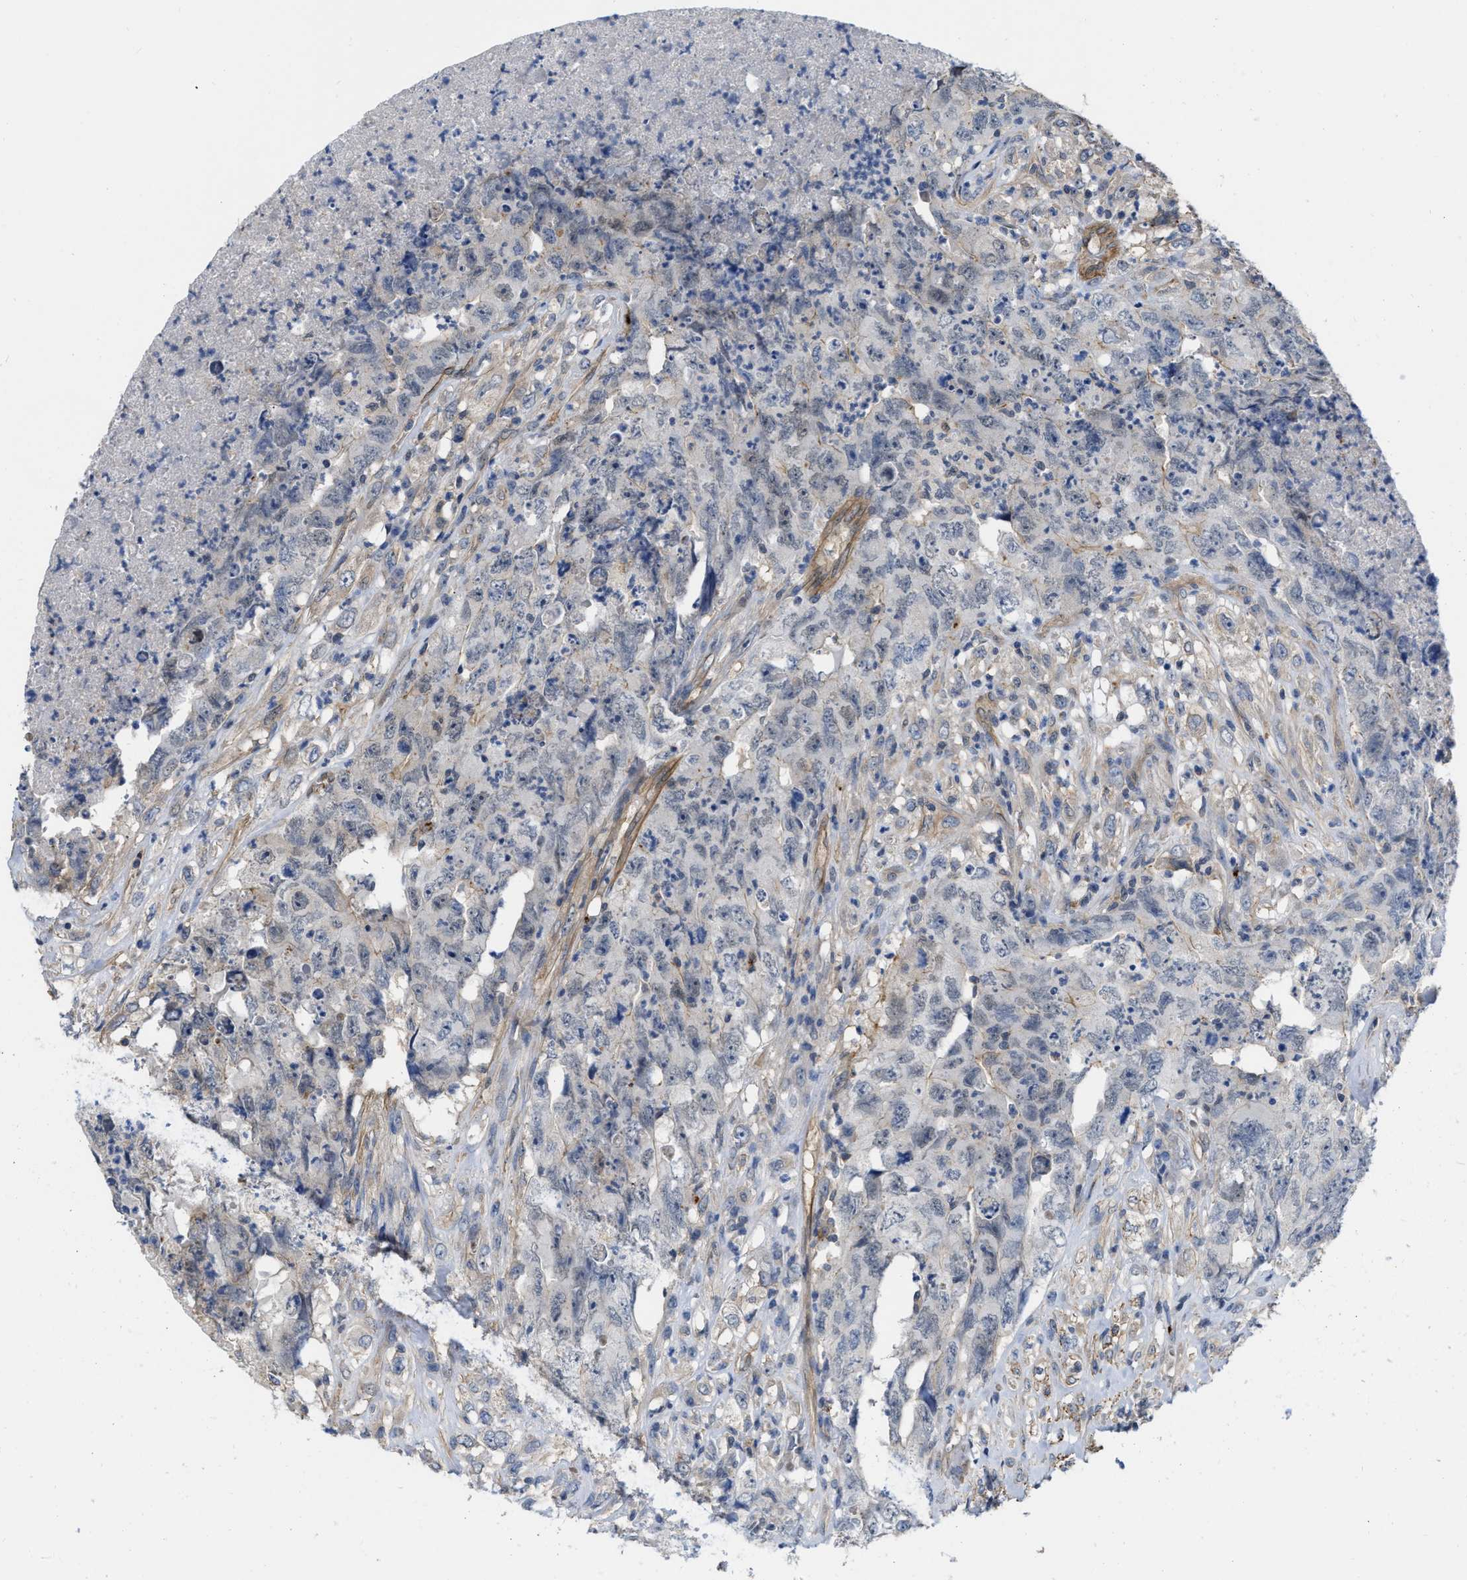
{"staining": {"intensity": "negative", "quantity": "none", "location": "none"}, "tissue": "testis cancer", "cell_type": "Tumor cells", "image_type": "cancer", "snomed": [{"axis": "morphology", "description": "Carcinoma, Embryonal, NOS"}, {"axis": "topography", "description": "Testis"}], "caption": "Testis embryonal carcinoma stained for a protein using IHC displays no staining tumor cells.", "gene": "NAPEPLD", "patient": {"sex": "male", "age": 32}}